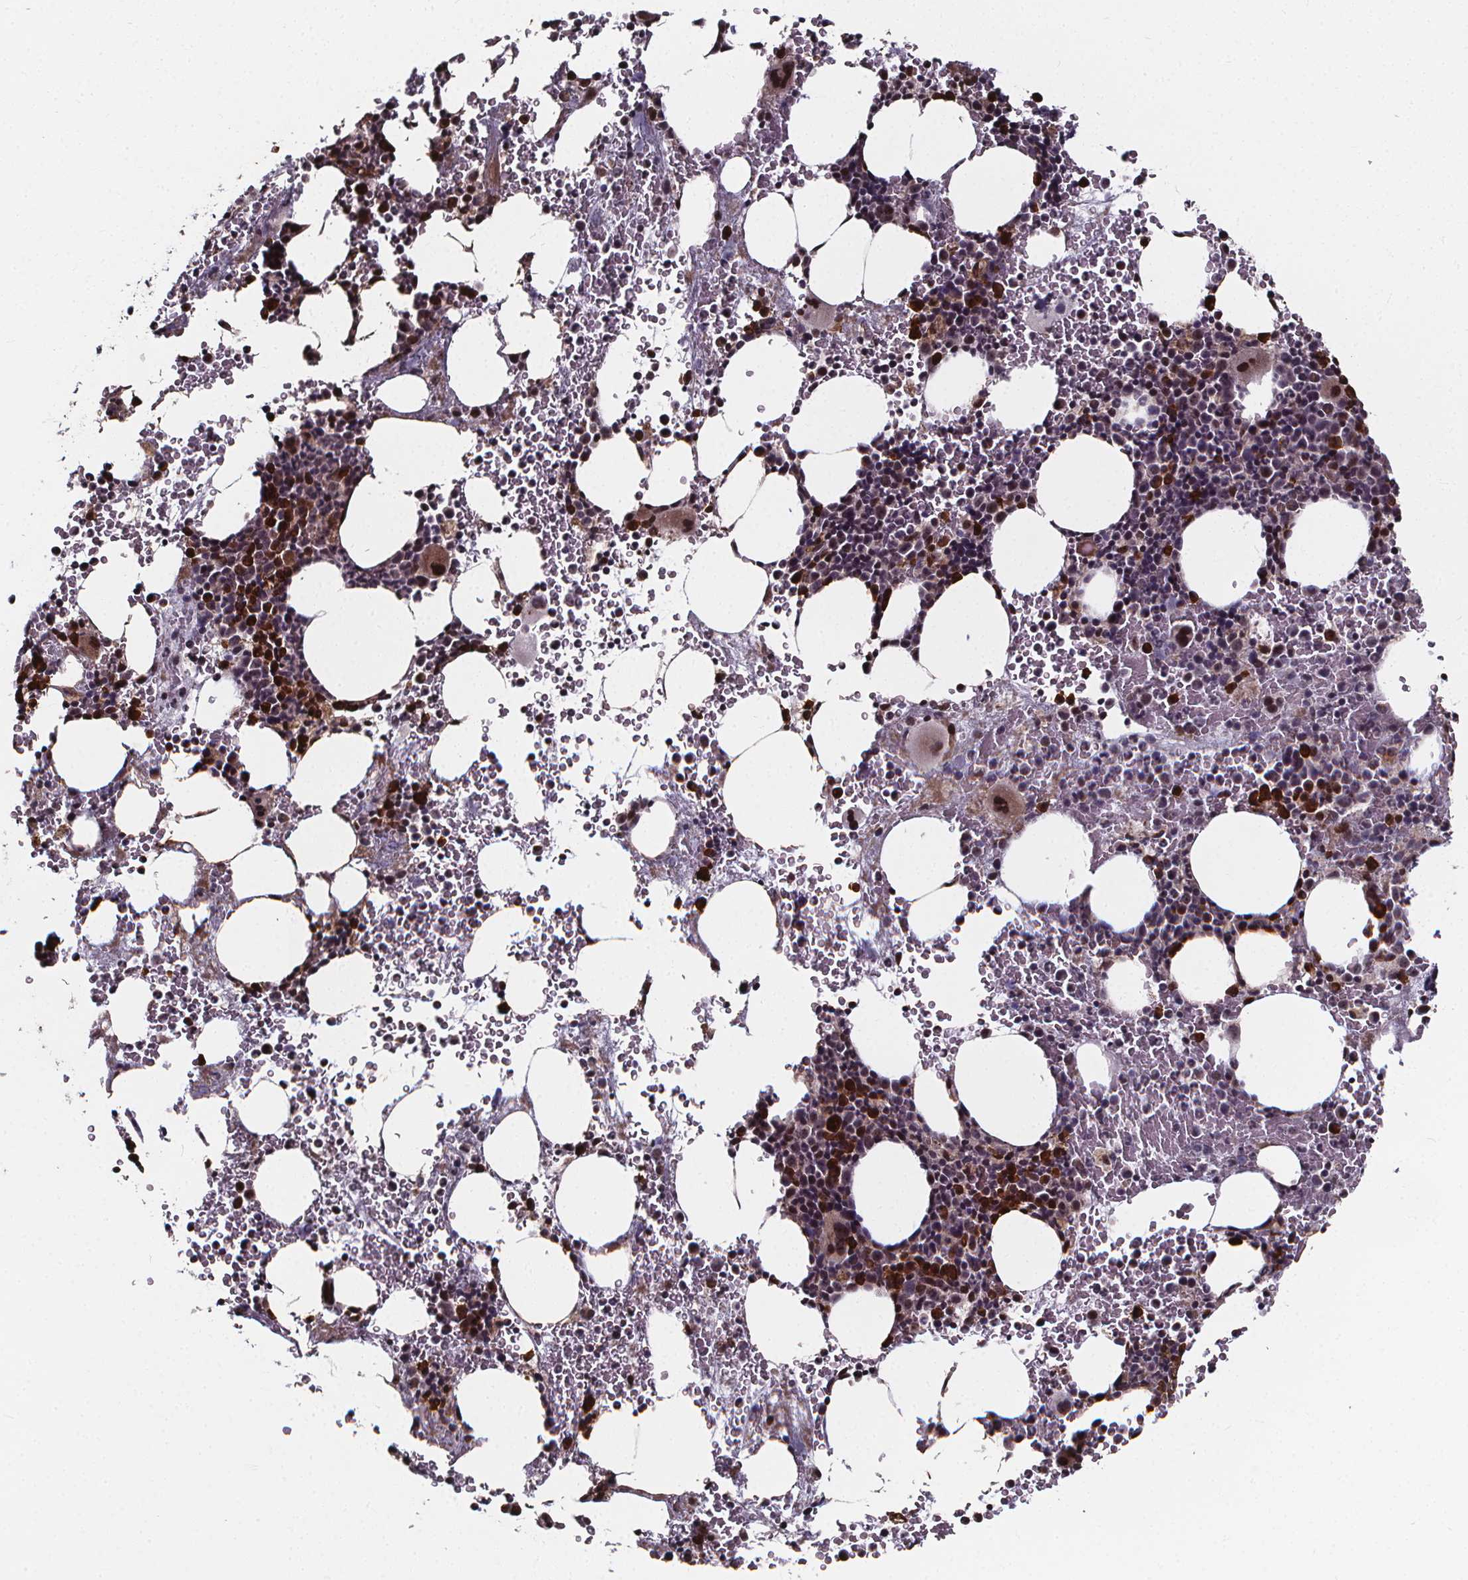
{"staining": {"intensity": "moderate", "quantity": "25%-75%", "location": "cytoplasmic/membranous,nuclear"}, "tissue": "bone marrow", "cell_type": "Hematopoietic cells", "image_type": "normal", "snomed": [{"axis": "morphology", "description": "Normal tissue, NOS"}, {"axis": "topography", "description": "Bone marrow"}], "caption": "Bone marrow was stained to show a protein in brown. There is medium levels of moderate cytoplasmic/membranous,nuclear staining in approximately 25%-75% of hematopoietic cells. (DAB IHC, brown staining for protein, blue staining for nuclei).", "gene": "DDIT3", "patient": {"sex": "female", "age": 56}}